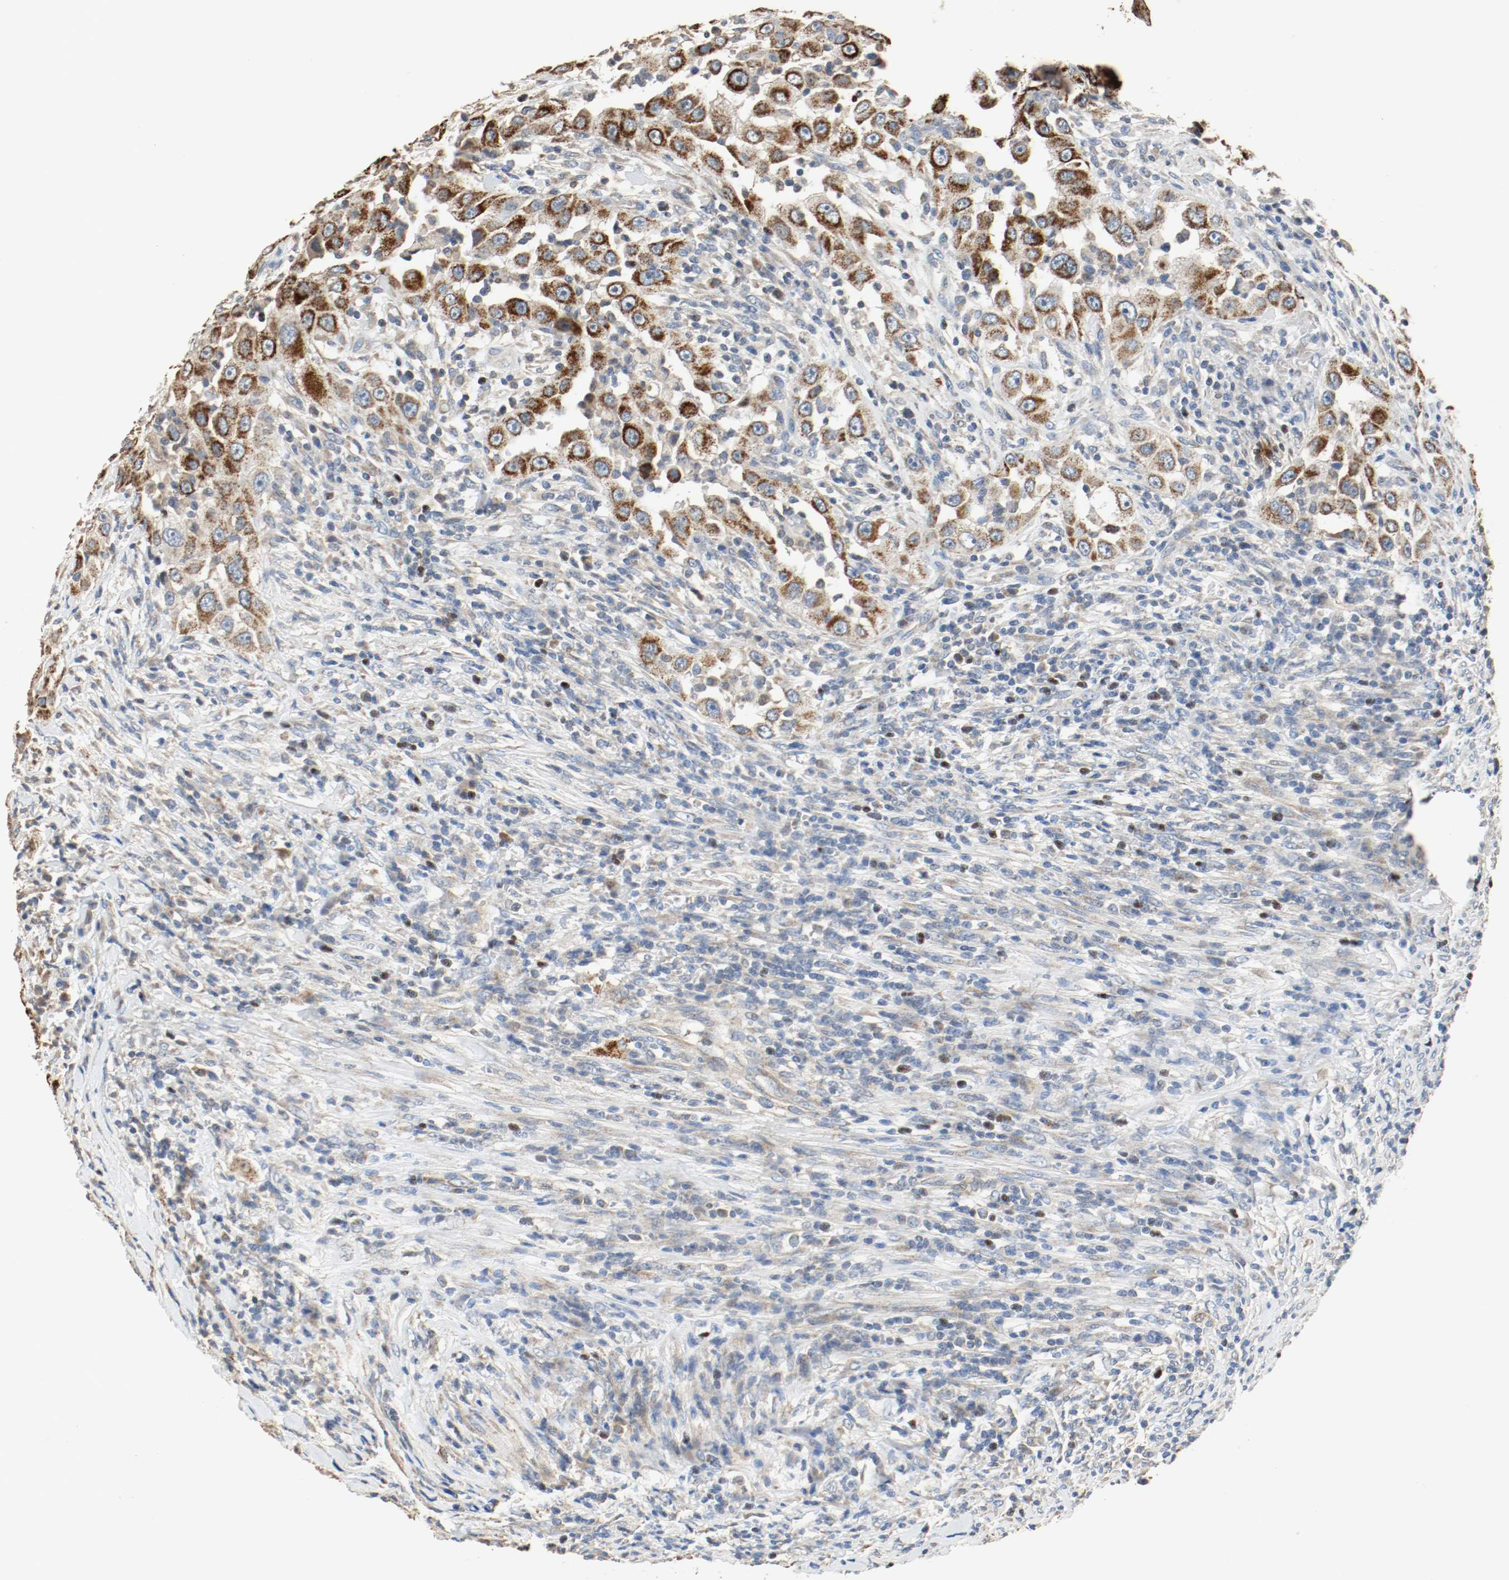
{"staining": {"intensity": "strong", "quantity": ">75%", "location": "cytoplasmic/membranous"}, "tissue": "head and neck cancer", "cell_type": "Tumor cells", "image_type": "cancer", "snomed": [{"axis": "morphology", "description": "Carcinoma, NOS"}, {"axis": "topography", "description": "Head-Neck"}], "caption": "Immunohistochemical staining of human head and neck cancer (carcinoma) shows strong cytoplasmic/membranous protein positivity in about >75% of tumor cells. (IHC, brightfield microscopy, high magnification).", "gene": "ALDH4A1", "patient": {"sex": "male", "age": 87}}